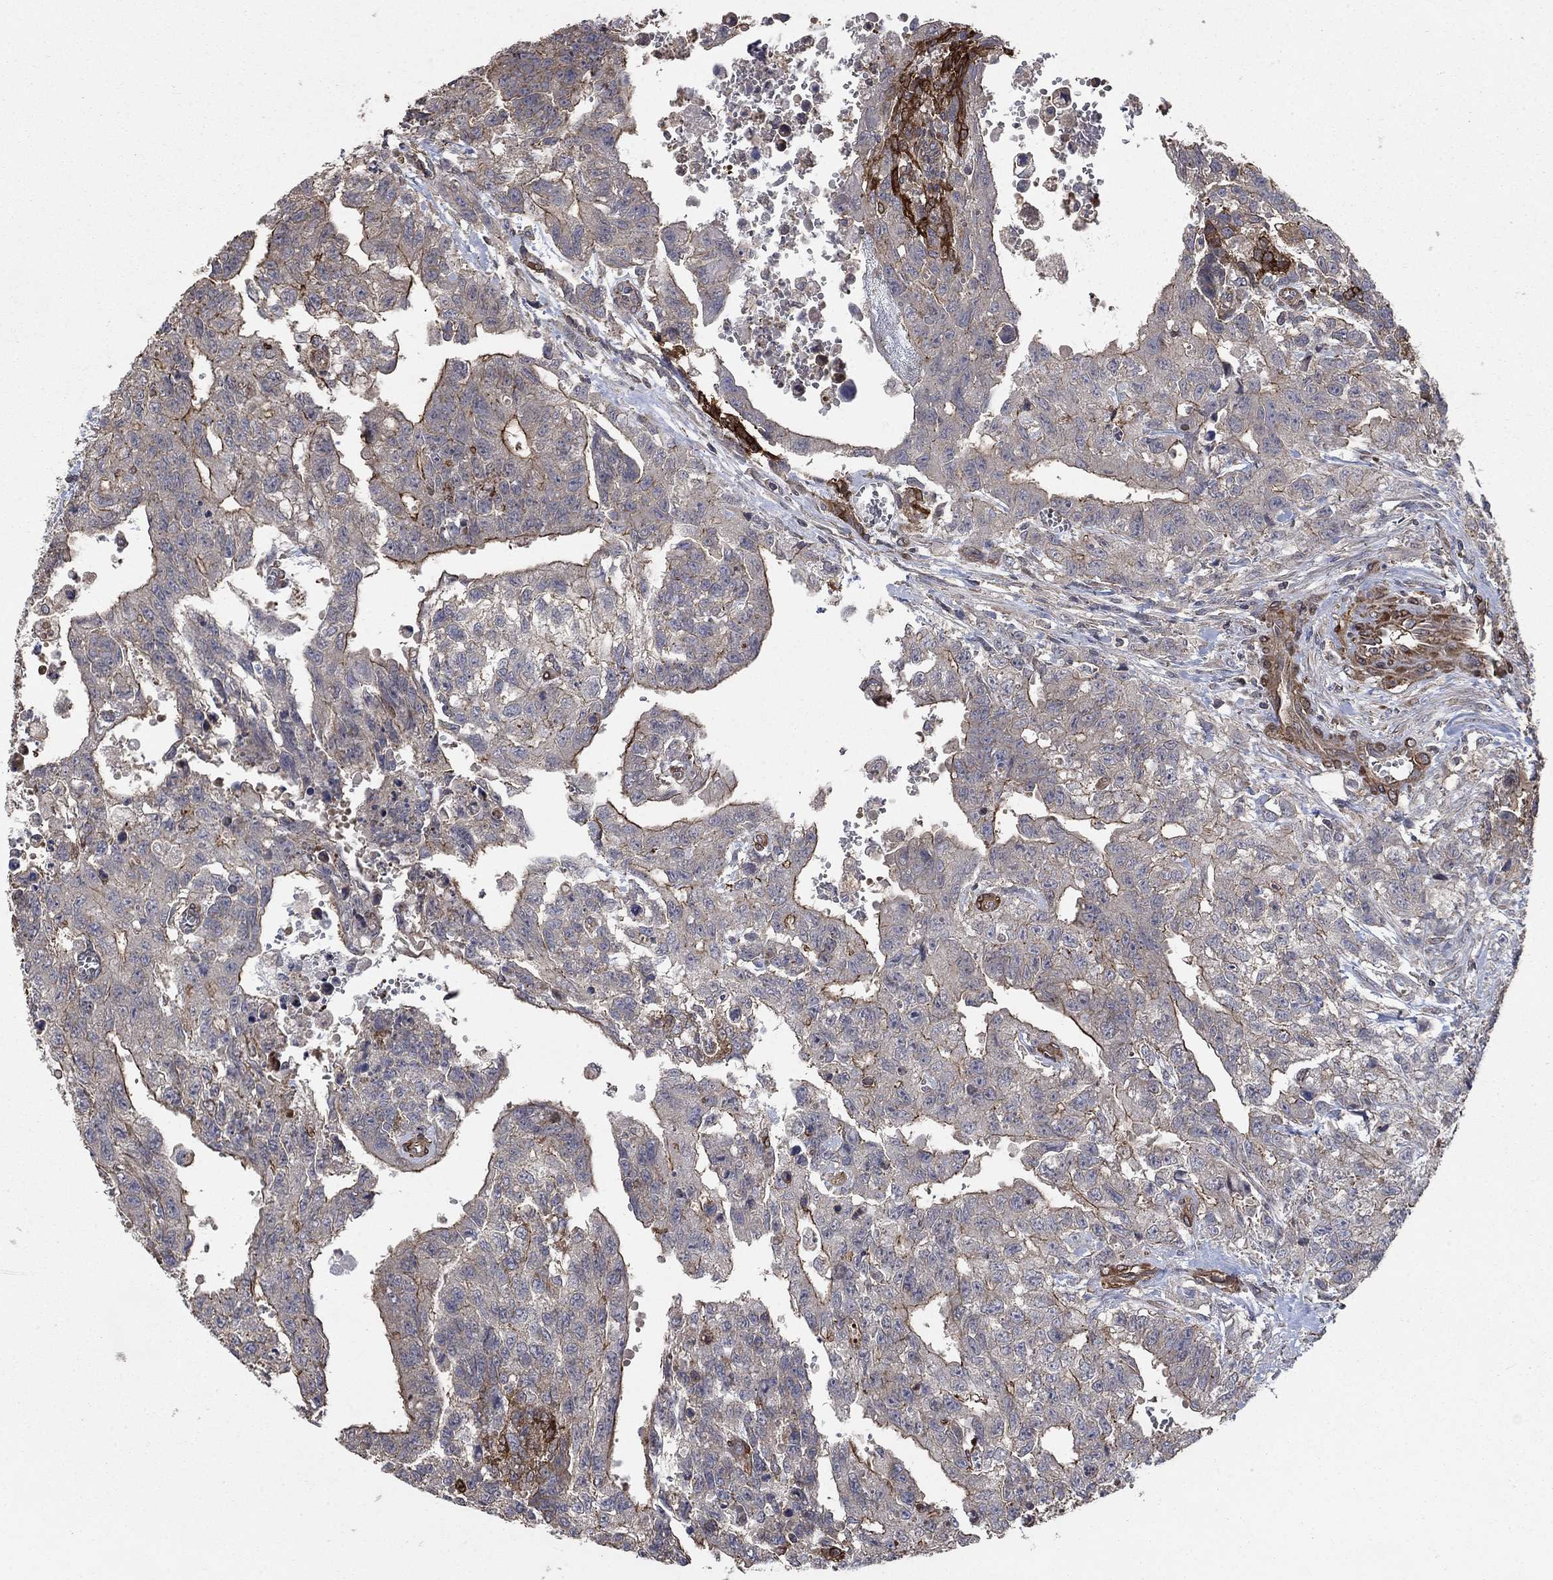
{"staining": {"intensity": "strong", "quantity": "25%-75%", "location": "cytoplasmic/membranous"}, "tissue": "testis cancer", "cell_type": "Tumor cells", "image_type": "cancer", "snomed": [{"axis": "morphology", "description": "Carcinoma, Embryonal, NOS"}, {"axis": "topography", "description": "Testis"}], "caption": "A histopathology image showing strong cytoplasmic/membranous staining in about 25%-75% of tumor cells in embryonal carcinoma (testis), as visualized by brown immunohistochemical staining.", "gene": "PDE3A", "patient": {"sex": "male", "age": 24}}